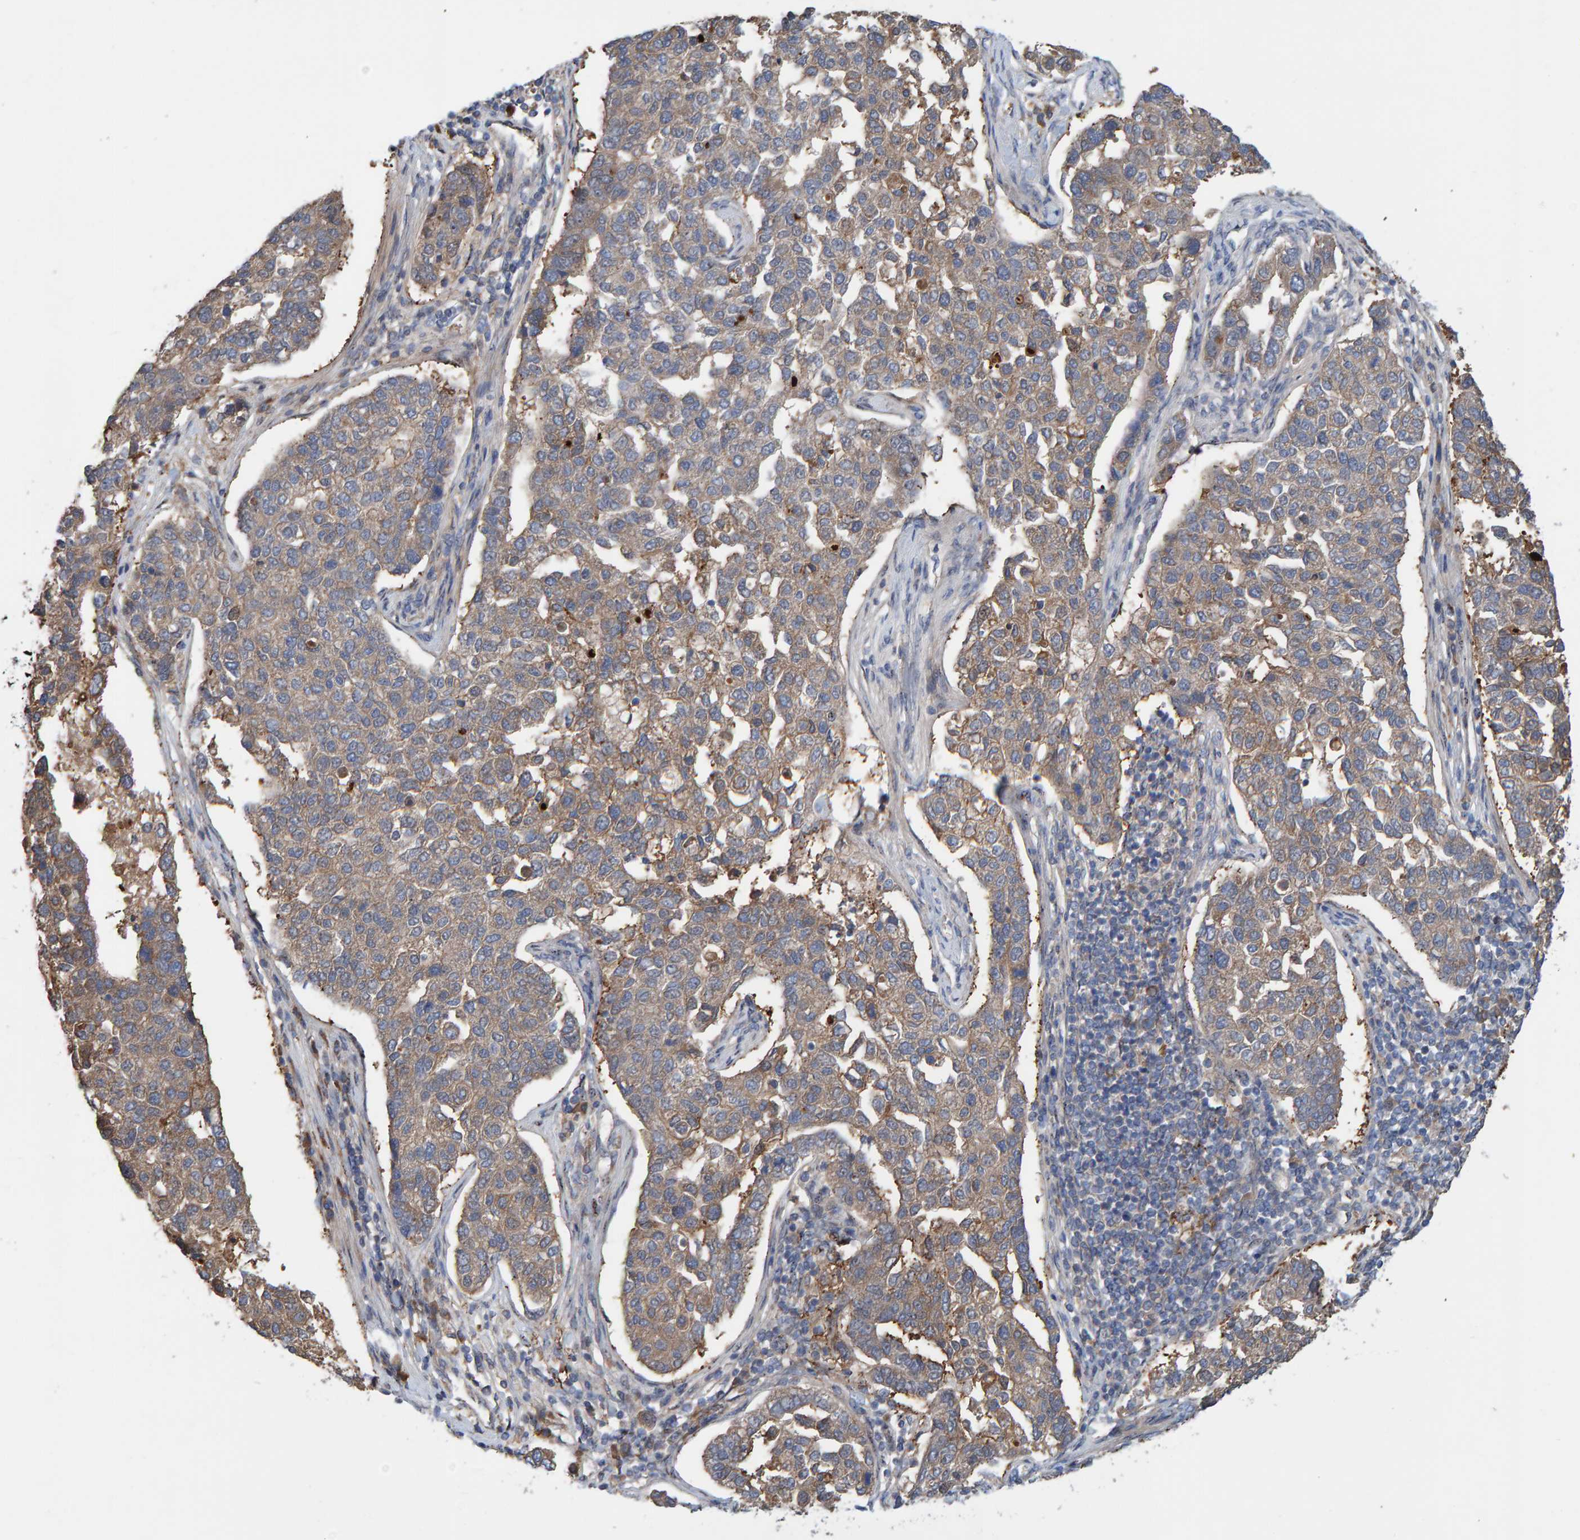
{"staining": {"intensity": "weak", "quantity": ">75%", "location": "cytoplasmic/membranous"}, "tissue": "pancreatic cancer", "cell_type": "Tumor cells", "image_type": "cancer", "snomed": [{"axis": "morphology", "description": "Adenocarcinoma, NOS"}, {"axis": "topography", "description": "Pancreas"}], "caption": "IHC of human pancreatic cancer exhibits low levels of weak cytoplasmic/membranous positivity in approximately >75% of tumor cells.", "gene": "KIAA0753", "patient": {"sex": "female", "age": 61}}